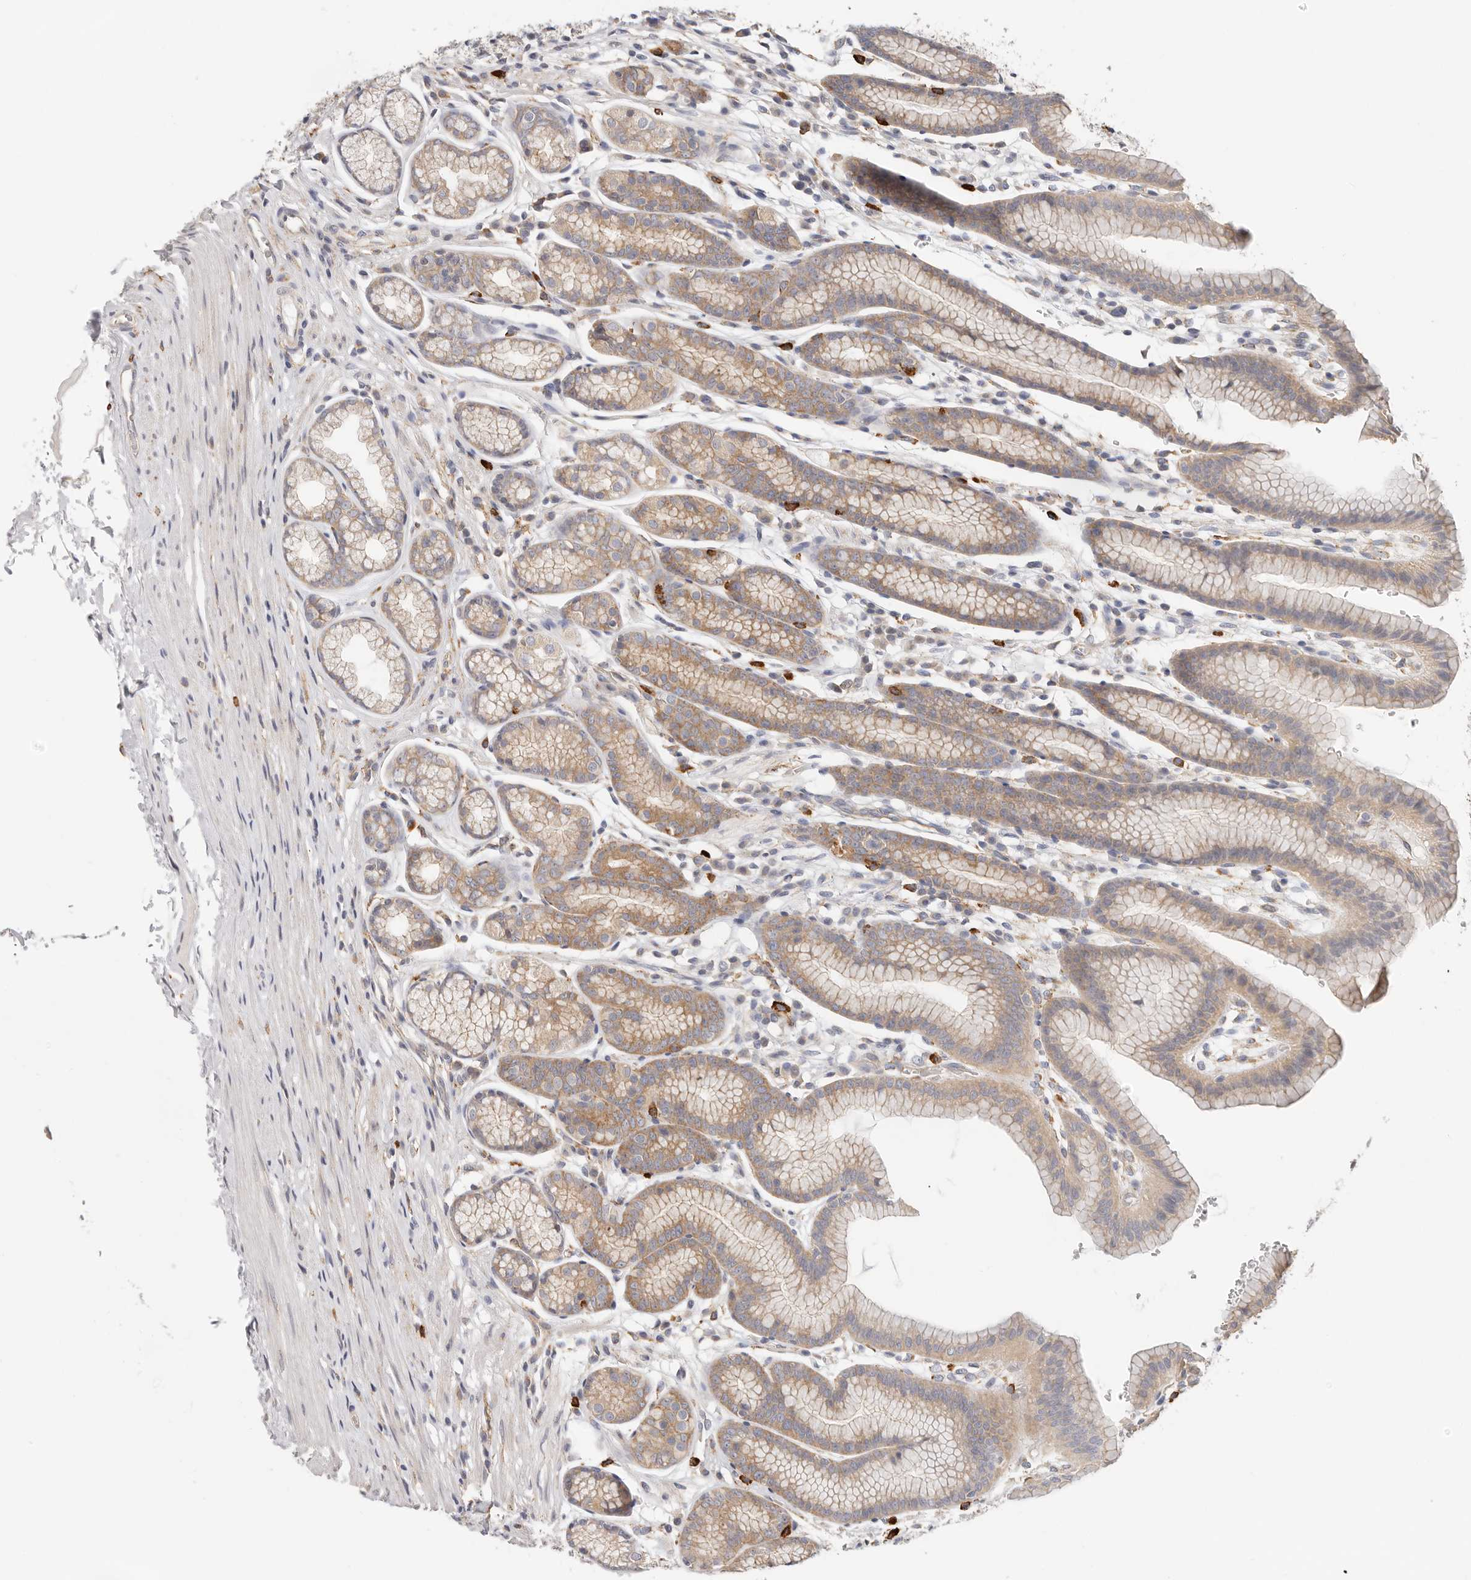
{"staining": {"intensity": "moderate", "quantity": ">75%", "location": "cytoplasmic/membranous"}, "tissue": "stomach", "cell_type": "Glandular cells", "image_type": "normal", "snomed": [{"axis": "morphology", "description": "Normal tissue, NOS"}, {"axis": "topography", "description": "Stomach"}], "caption": "Normal stomach was stained to show a protein in brown. There is medium levels of moderate cytoplasmic/membranous expression in approximately >75% of glandular cells.", "gene": "AFDN", "patient": {"sex": "male", "age": 42}}